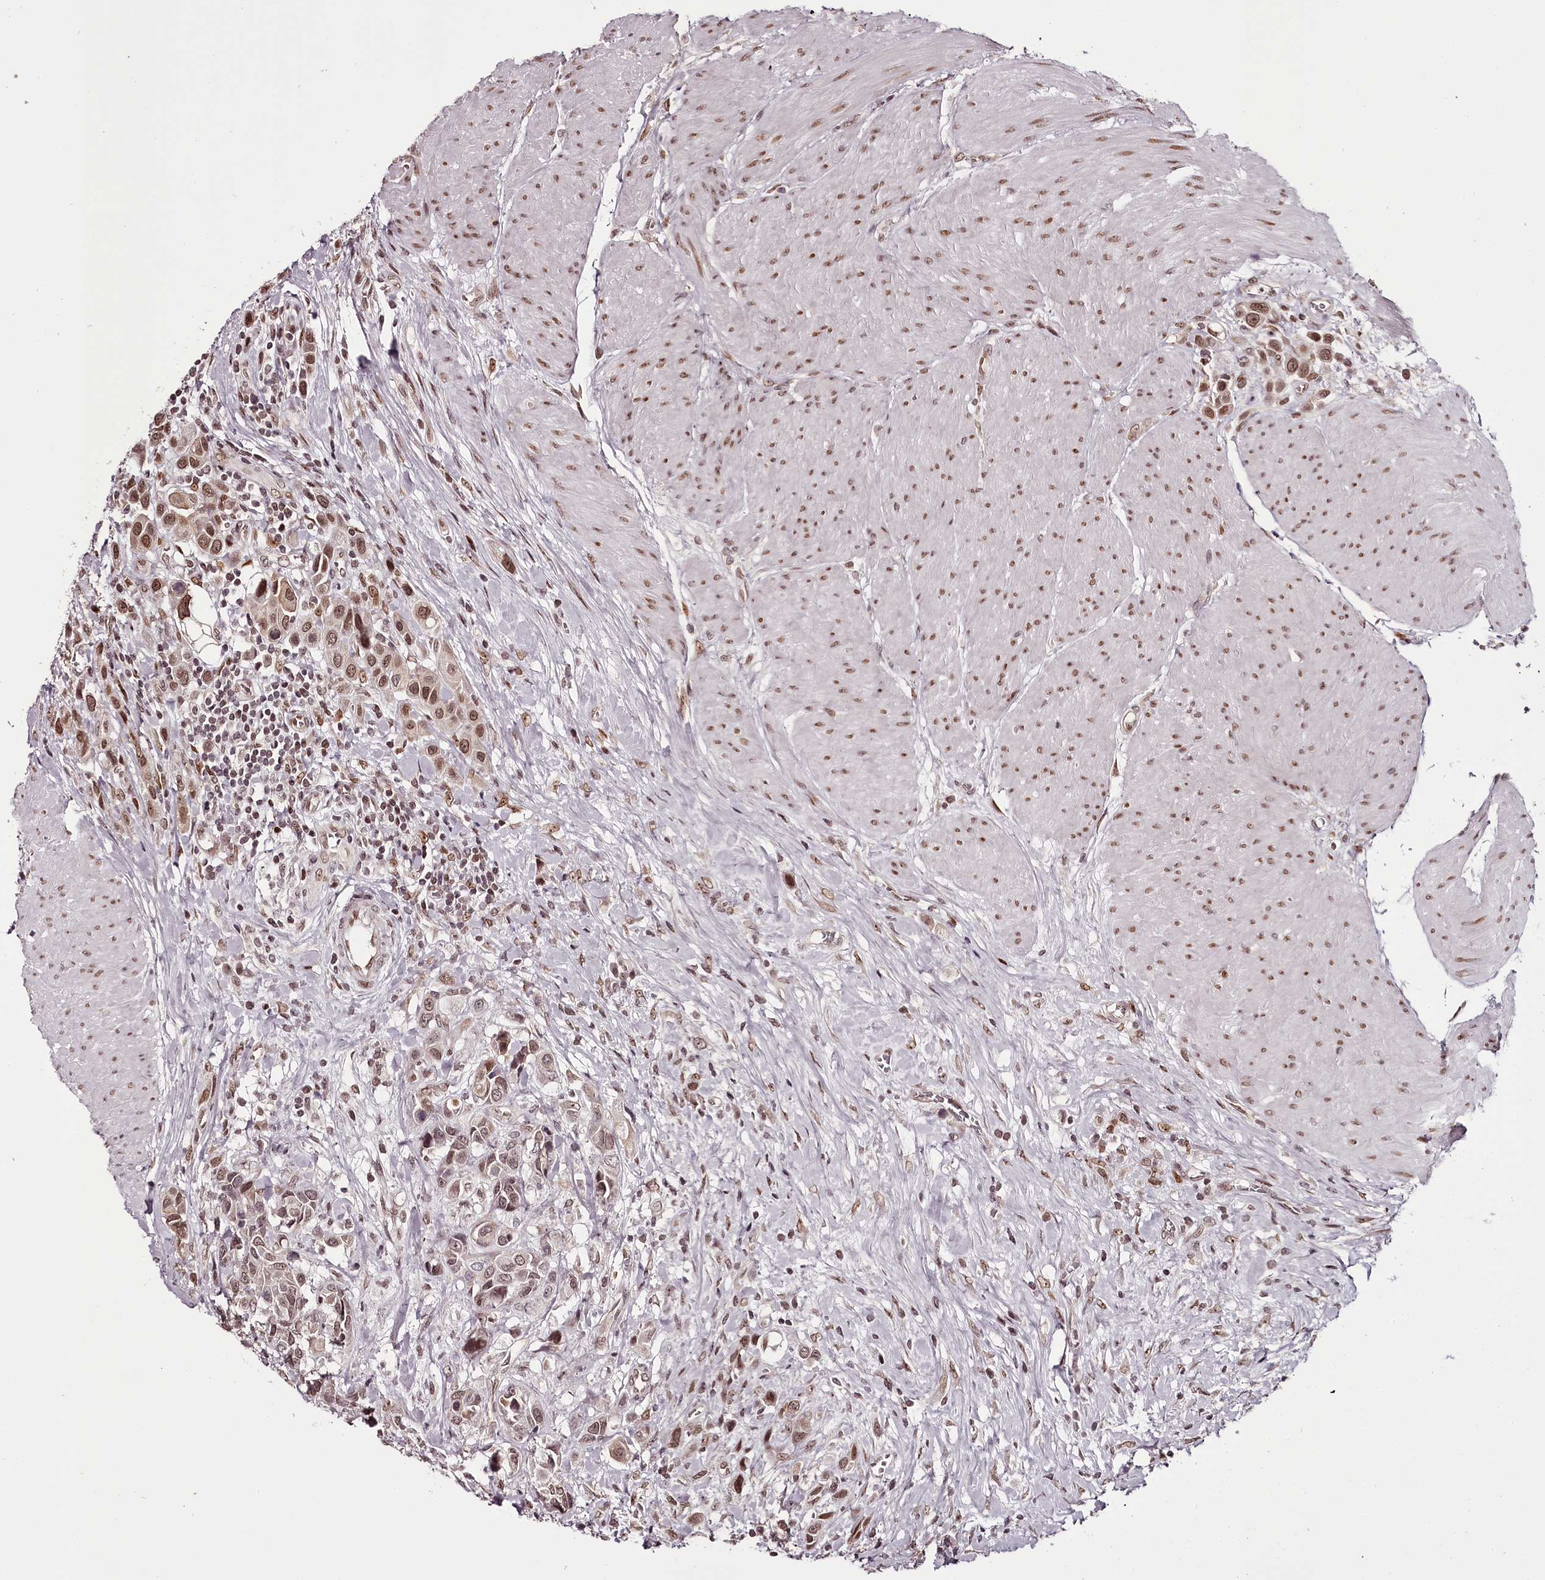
{"staining": {"intensity": "moderate", "quantity": ">75%", "location": "nuclear"}, "tissue": "urothelial cancer", "cell_type": "Tumor cells", "image_type": "cancer", "snomed": [{"axis": "morphology", "description": "Urothelial carcinoma, High grade"}, {"axis": "topography", "description": "Urinary bladder"}], "caption": "Immunohistochemical staining of human urothelial cancer shows medium levels of moderate nuclear staining in about >75% of tumor cells. (DAB (3,3'-diaminobenzidine) IHC, brown staining for protein, blue staining for nuclei).", "gene": "THYN1", "patient": {"sex": "male", "age": 50}}